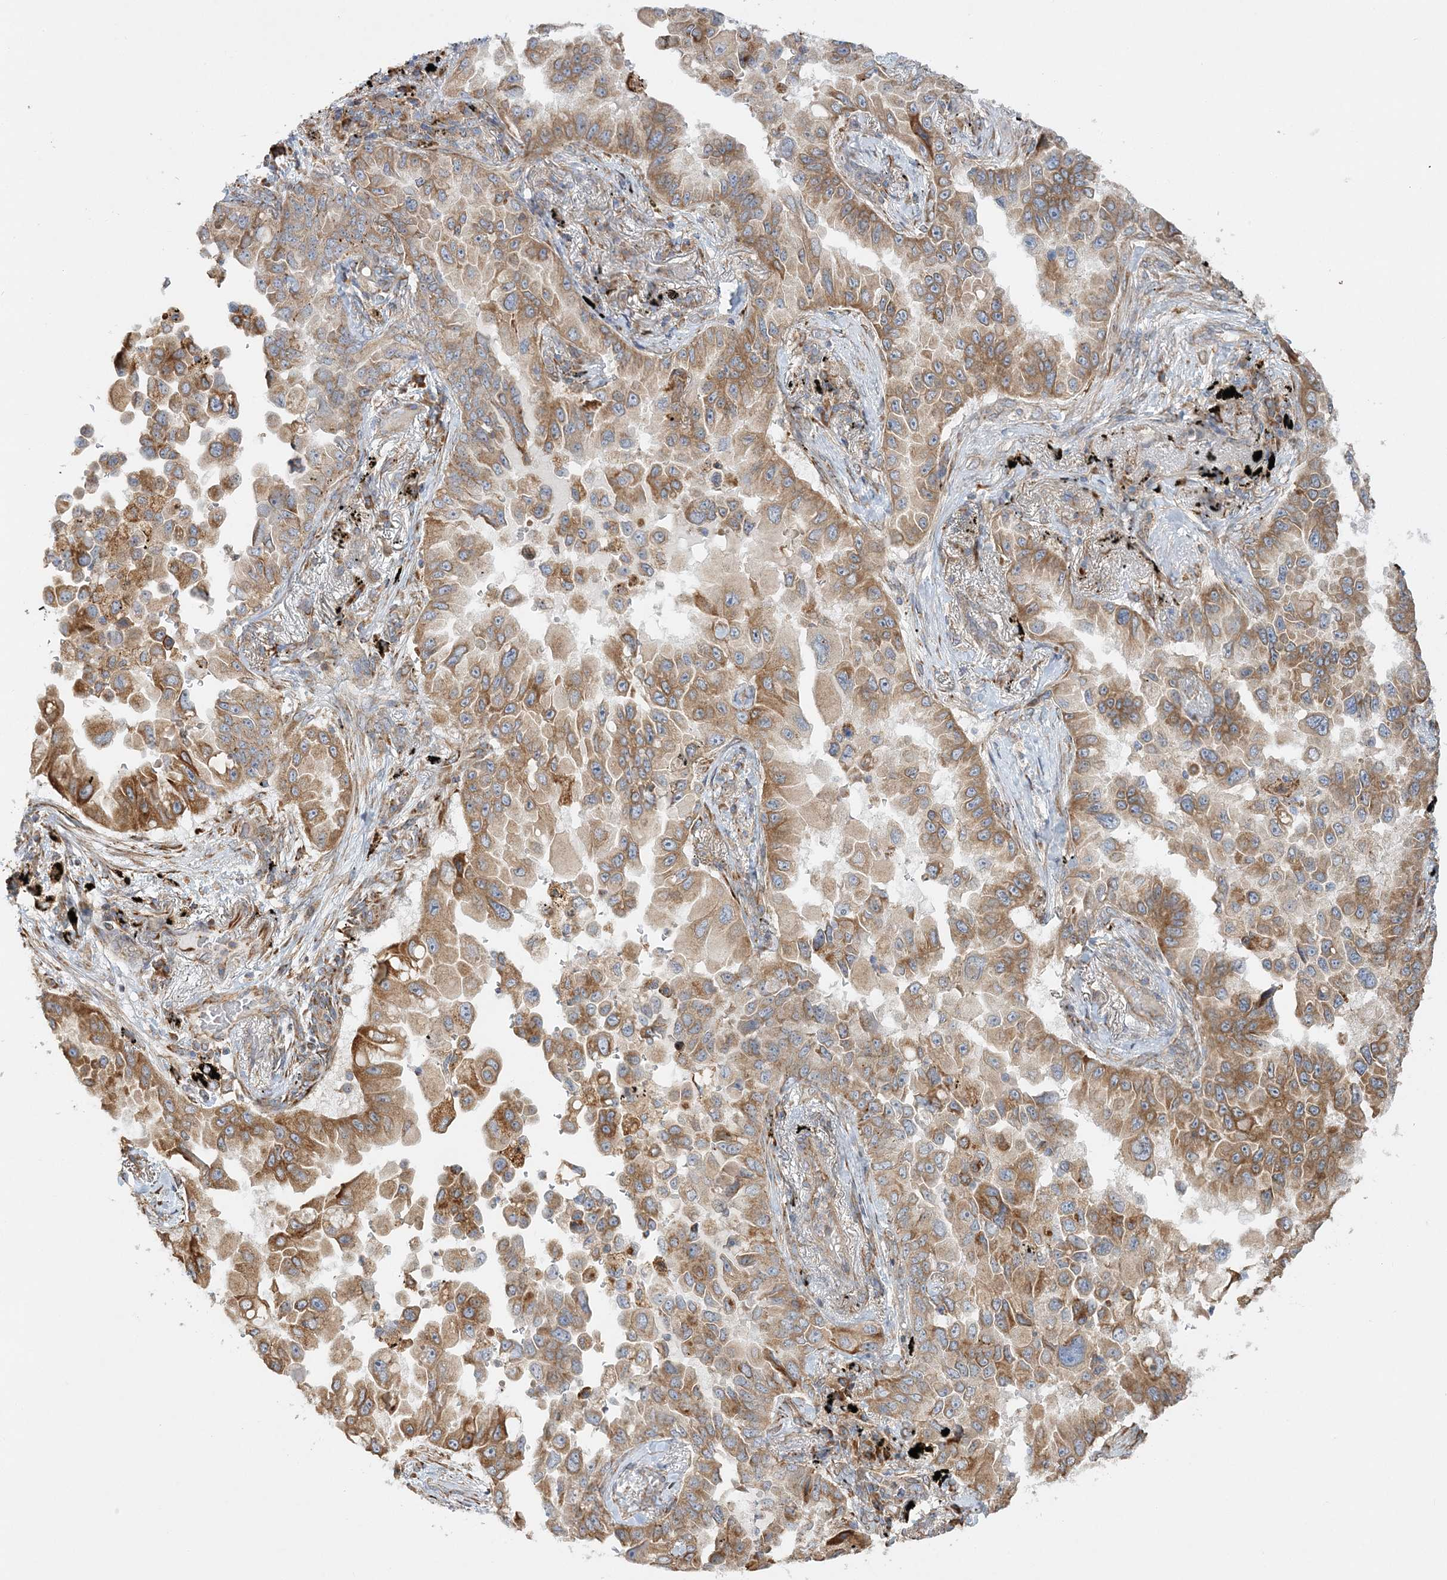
{"staining": {"intensity": "moderate", "quantity": ">75%", "location": "cytoplasmic/membranous"}, "tissue": "lung cancer", "cell_type": "Tumor cells", "image_type": "cancer", "snomed": [{"axis": "morphology", "description": "Adenocarcinoma, NOS"}, {"axis": "topography", "description": "Lung"}], "caption": "Immunohistochemical staining of human adenocarcinoma (lung) reveals medium levels of moderate cytoplasmic/membranous positivity in about >75% of tumor cells. The protein is shown in brown color, while the nuclei are stained blue.", "gene": "ZFYVE16", "patient": {"sex": "female", "age": 67}}